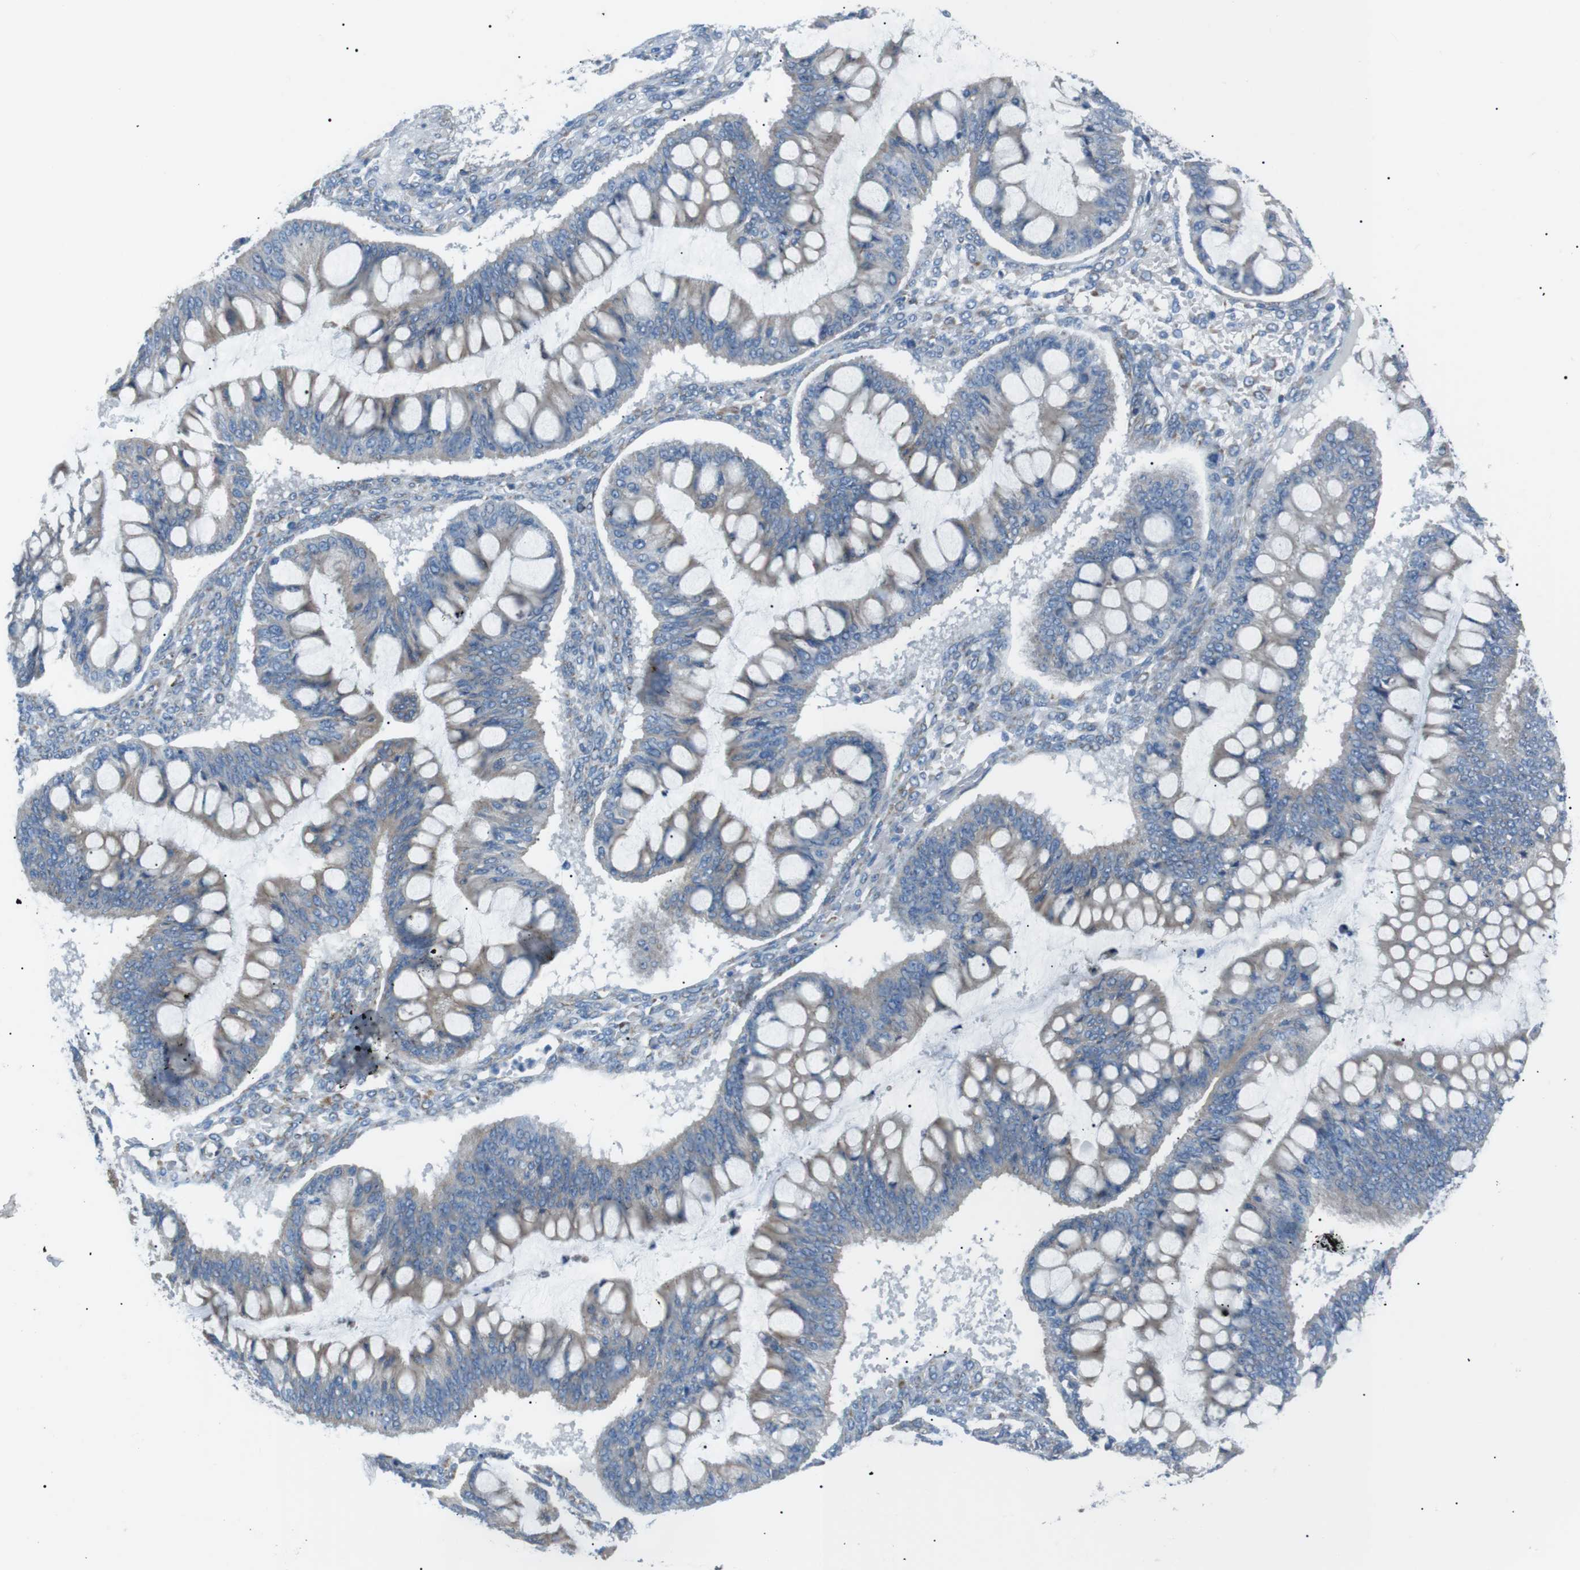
{"staining": {"intensity": "weak", "quantity": "<25%", "location": "cytoplasmic/membranous"}, "tissue": "ovarian cancer", "cell_type": "Tumor cells", "image_type": "cancer", "snomed": [{"axis": "morphology", "description": "Cystadenocarcinoma, mucinous, NOS"}, {"axis": "topography", "description": "Ovary"}], "caption": "This is an immunohistochemistry photomicrograph of human ovarian mucinous cystadenocarcinoma. There is no staining in tumor cells.", "gene": "MTARC2", "patient": {"sex": "female", "age": 73}}